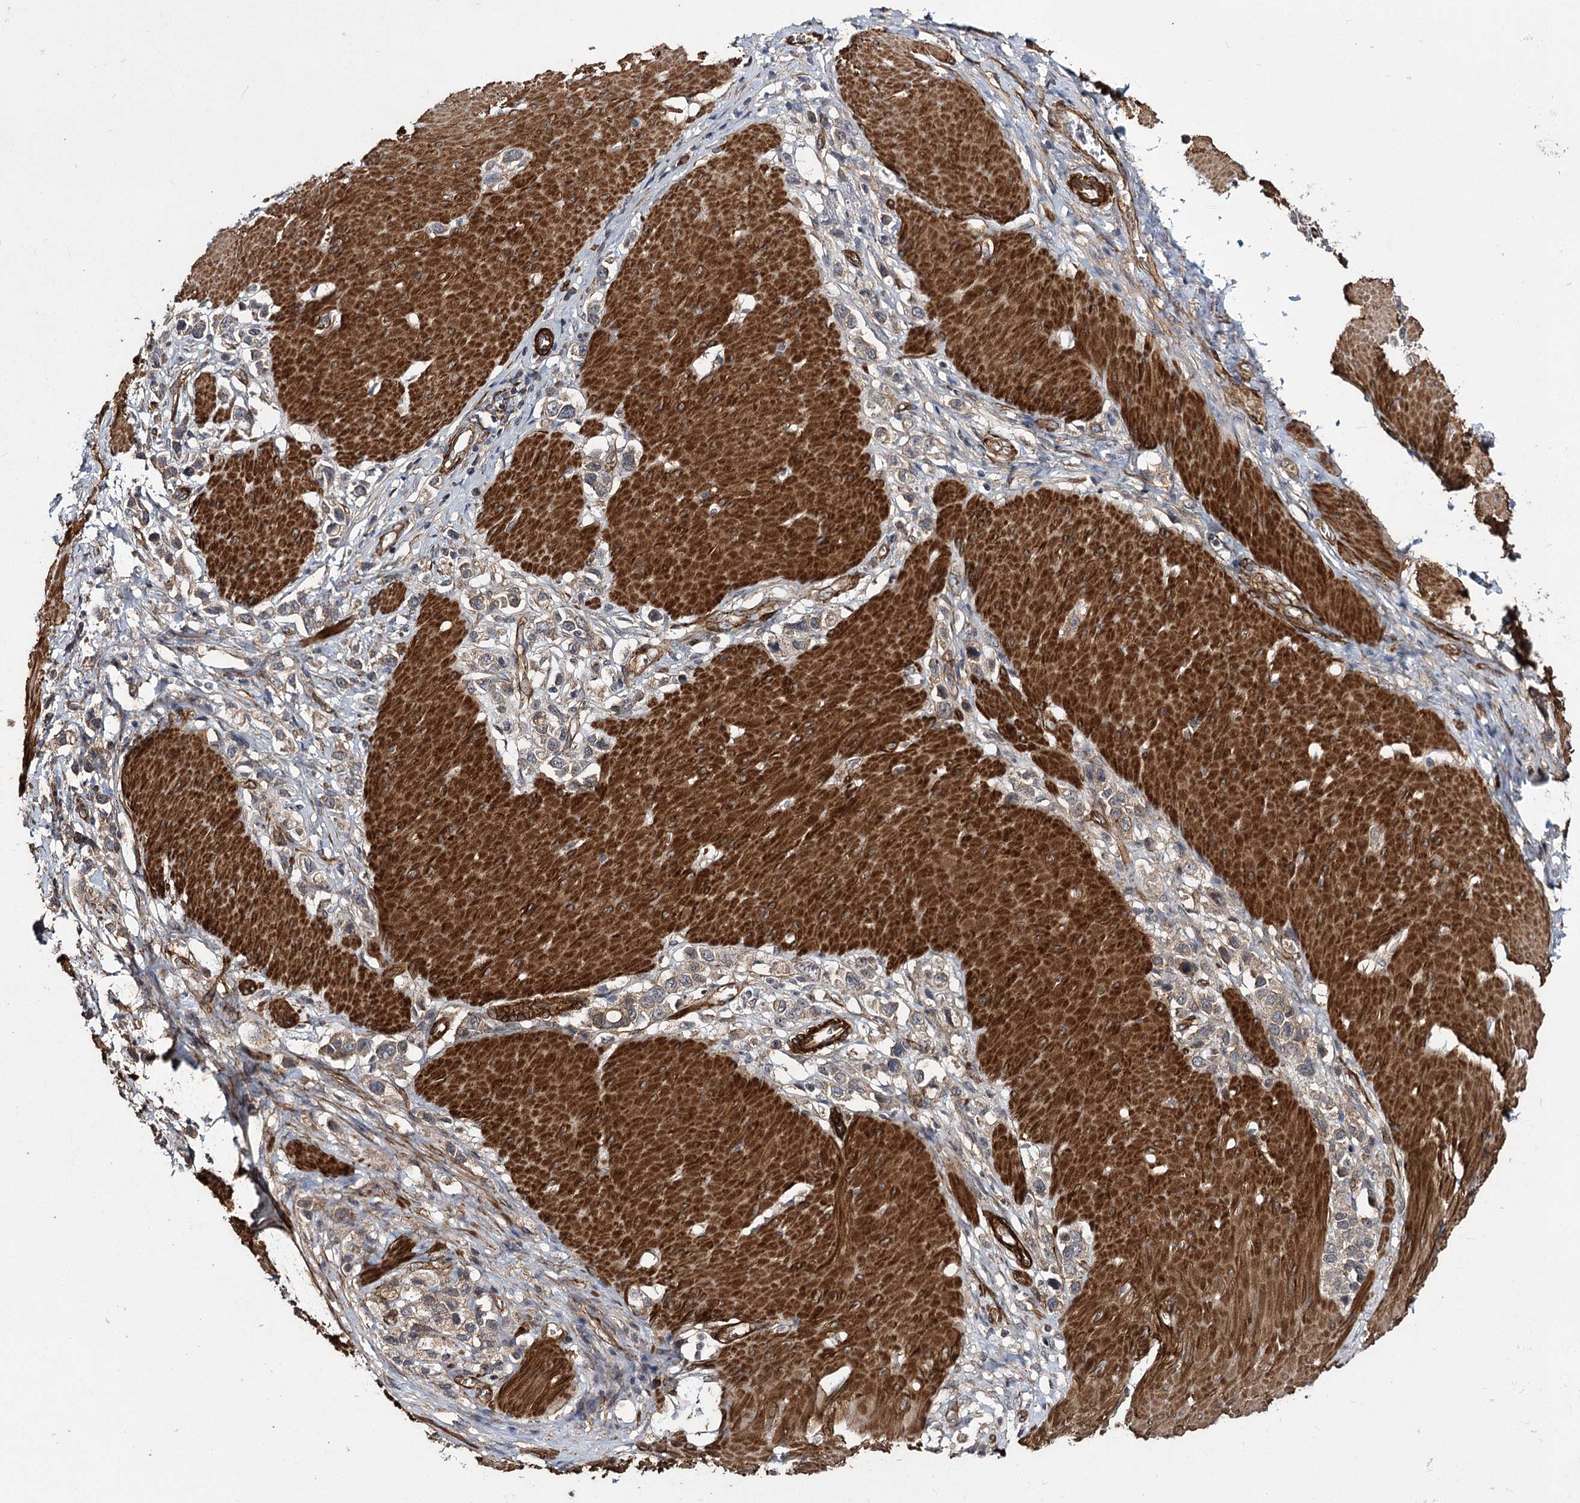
{"staining": {"intensity": "weak", "quantity": ">75%", "location": "cytoplasmic/membranous"}, "tissue": "stomach cancer", "cell_type": "Tumor cells", "image_type": "cancer", "snomed": [{"axis": "morphology", "description": "Normal tissue, NOS"}, {"axis": "morphology", "description": "Adenocarcinoma, NOS"}, {"axis": "topography", "description": "Stomach, upper"}, {"axis": "topography", "description": "Stomach"}], "caption": "Immunohistochemical staining of human stomach adenocarcinoma displays low levels of weak cytoplasmic/membranous protein staining in about >75% of tumor cells.", "gene": "MYO1C", "patient": {"sex": "female", "age": 65}}